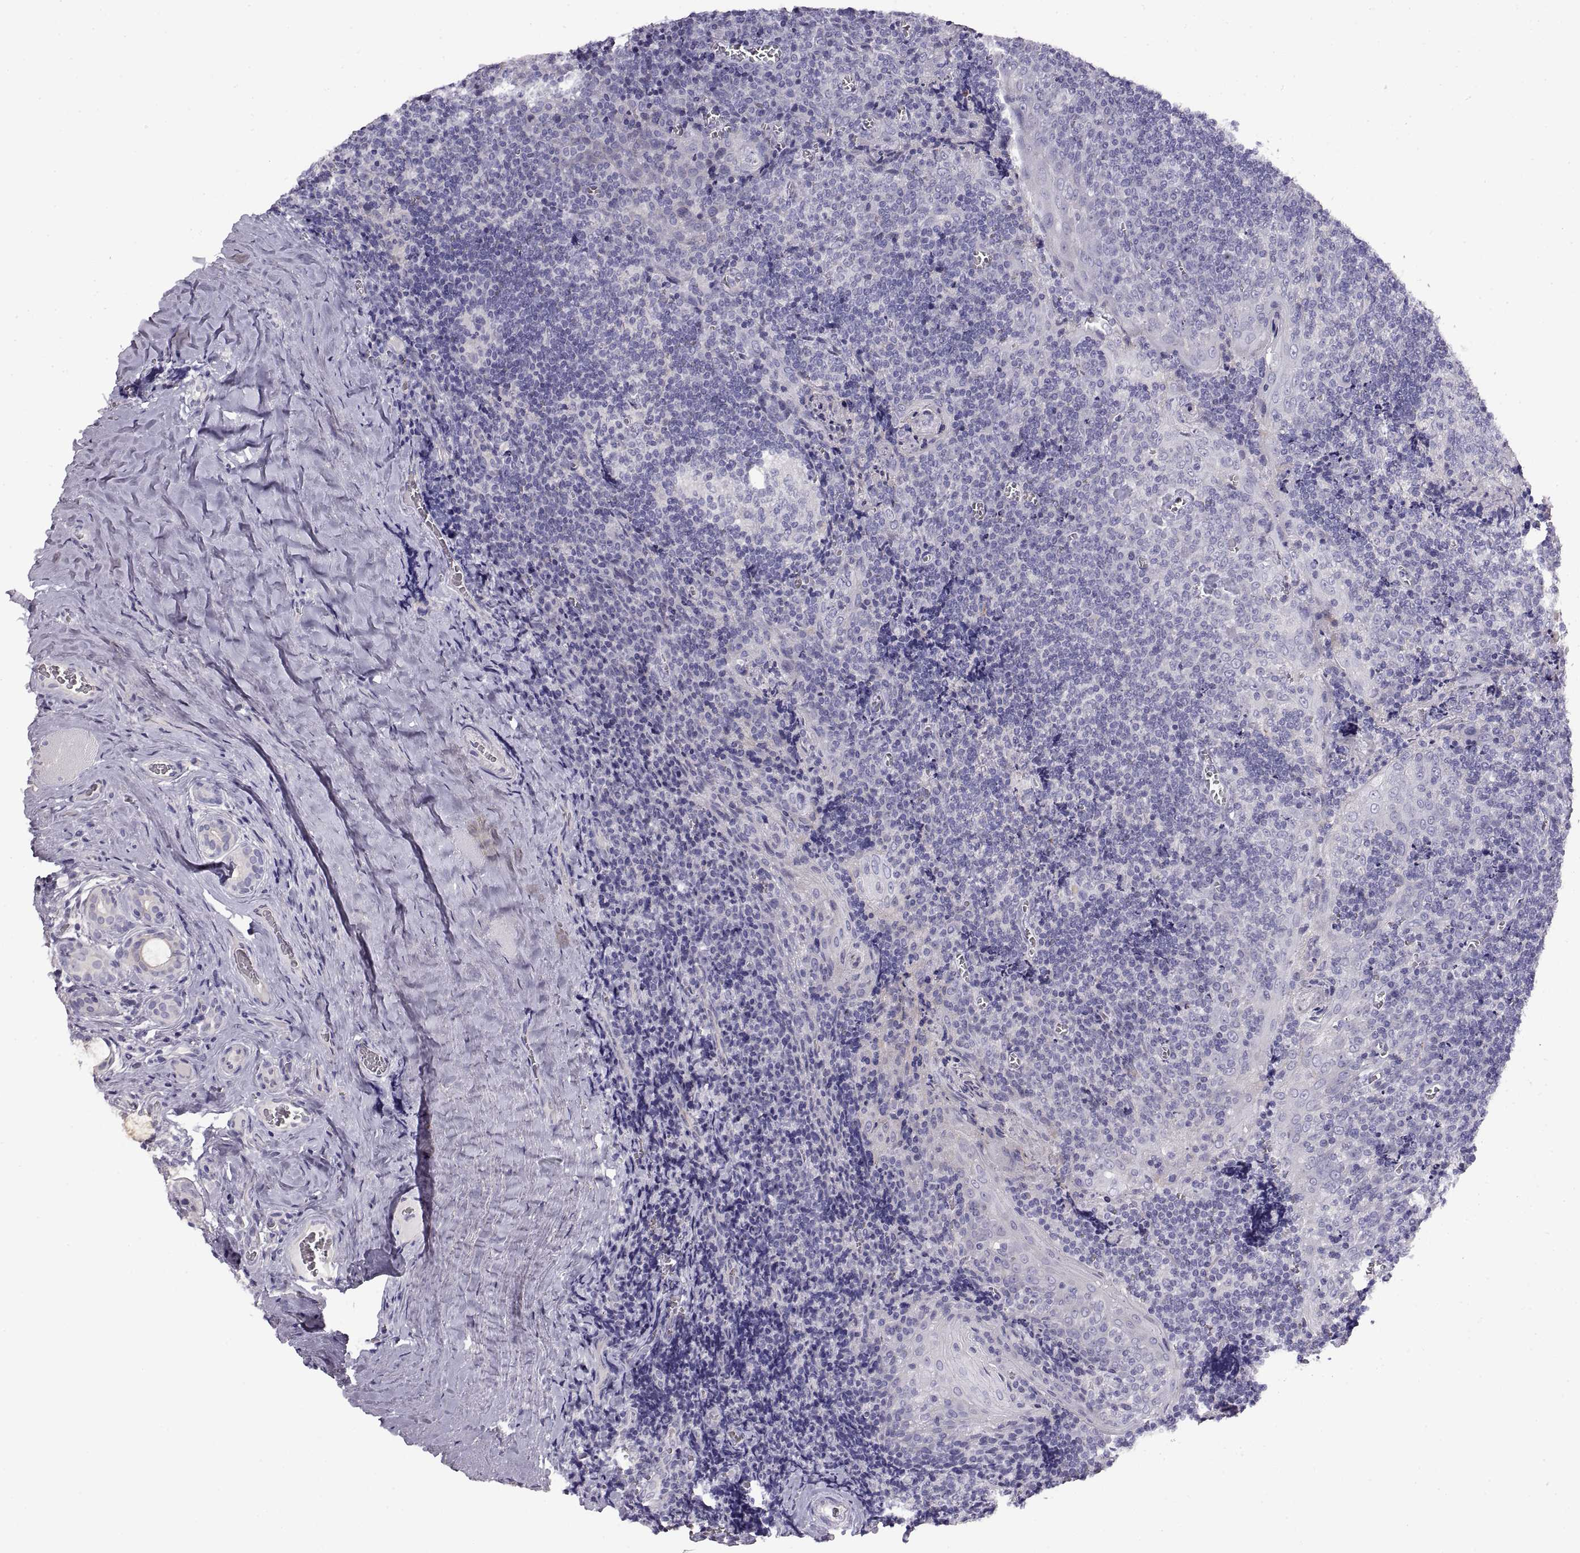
{"staining": {"intensity": "negative", "quantity": "none", "location": "none"}, "tissue": "tonsil", "cell_type": "Germinal center cells", "image_type": "normal", "snomed": [{"axis": "morphology", "description": "Normal tissue, NOS"}, {"axis": "morphology", "description": "Inflammation, NOS"}, {"axis": "topography", "description": "Tonsil"}], "caption": "An immunohistochemistry image of benign tonsil is shown. There is no staining in germinal center cells of tonsil.", "gene": "CRYBB3", "patient": {"sex": "female", "age": 31}}